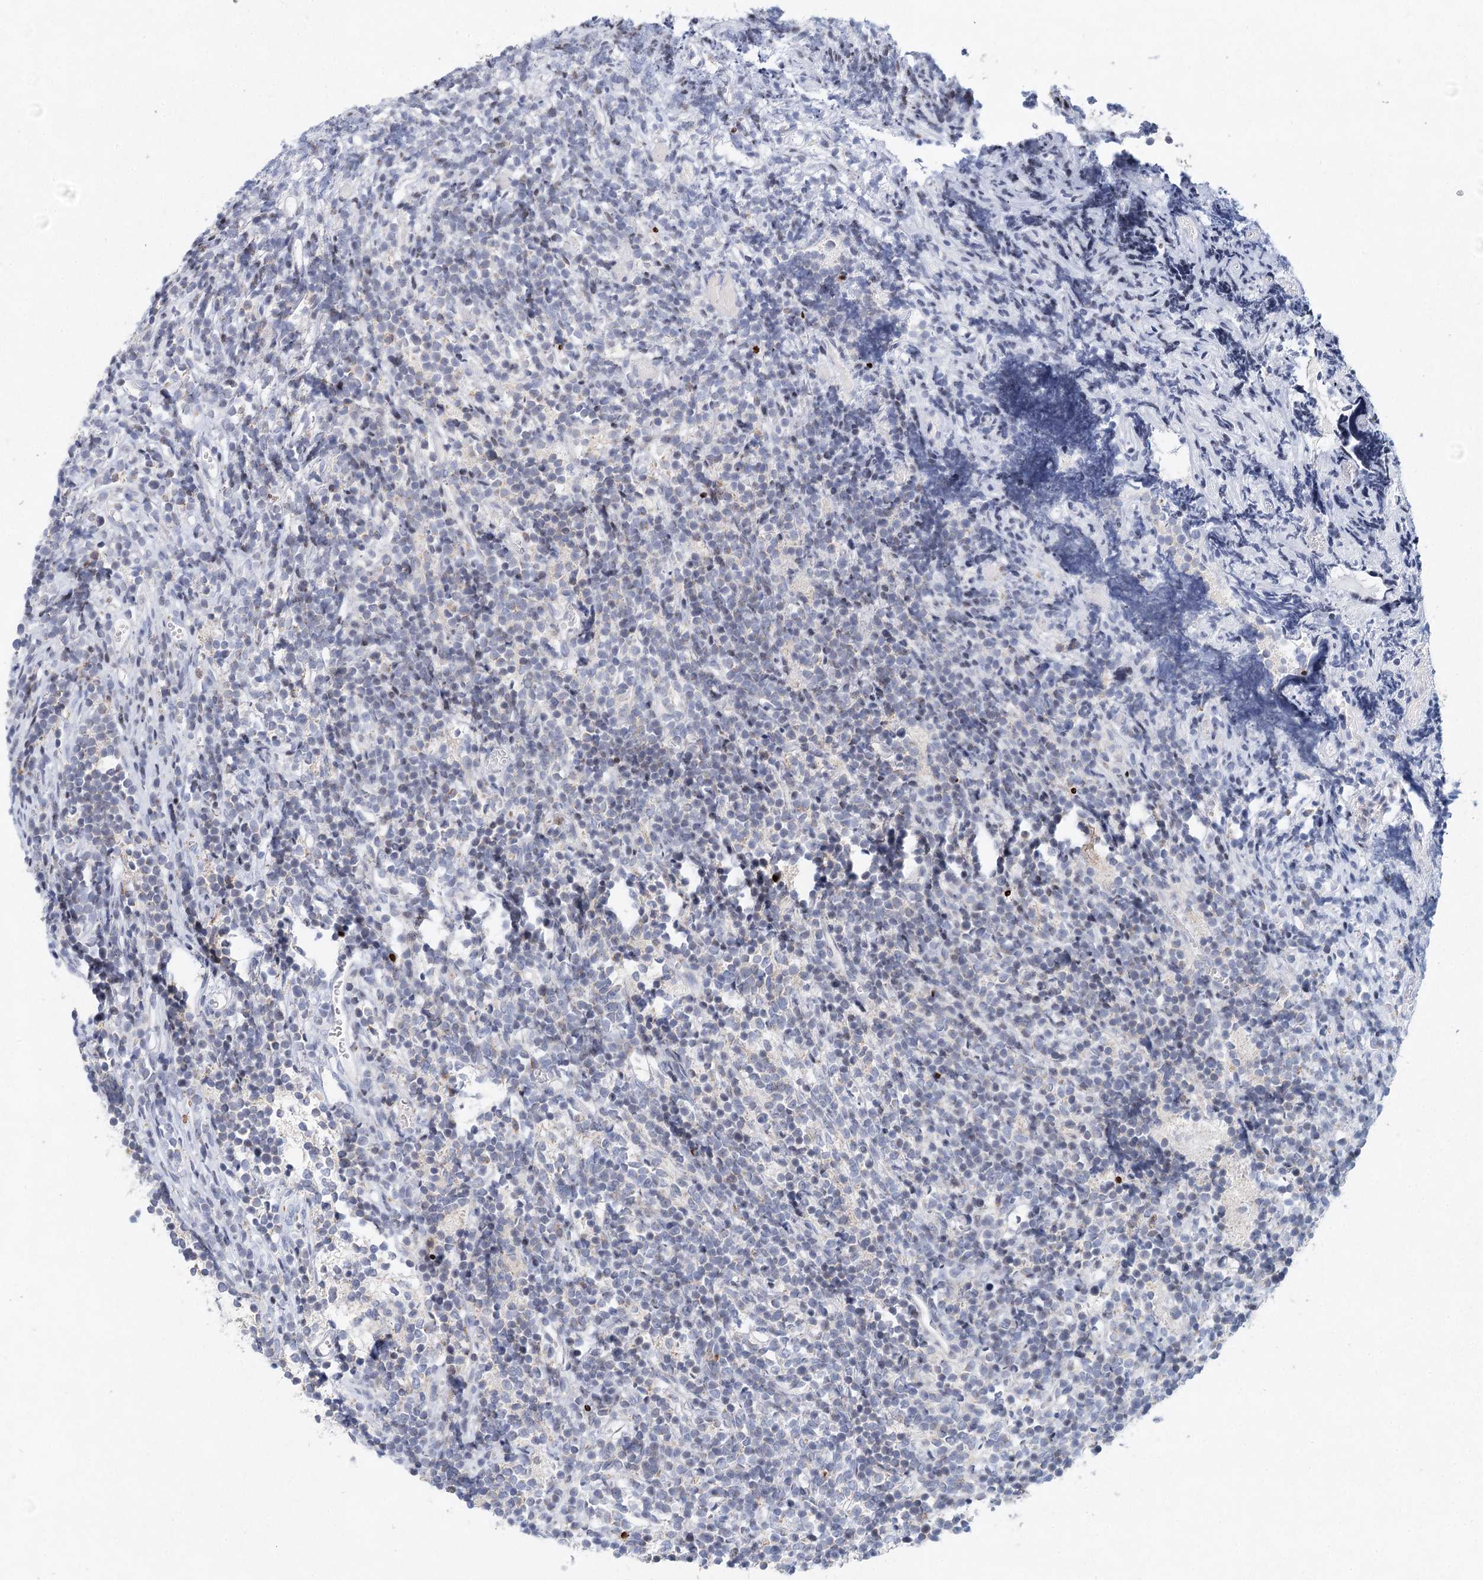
{"staining": {"intensity": "negative", "quantity": "none", "location": "none"}, "tissue": "glioma", "cell_type": "Tumor cells", "image_type": "cancer", "snomed": [{"axis": "morphology", "description": "Glioma, malignant, Low grade"}, {"axis": "topography", "description": "Brain"}], "caption": "IHC histopathology image of malignant glioma (low-grade) stained for a protein (brown), which demonstrates no positivity in tumor cells. The staining was performed using DAB to visualize the protein expression in brown, while the nuclei were stained in blue with hematoxylin (Magnification: 20x).", "gene": "XPO6", "patient": {"sex": "female", "age": 1}}